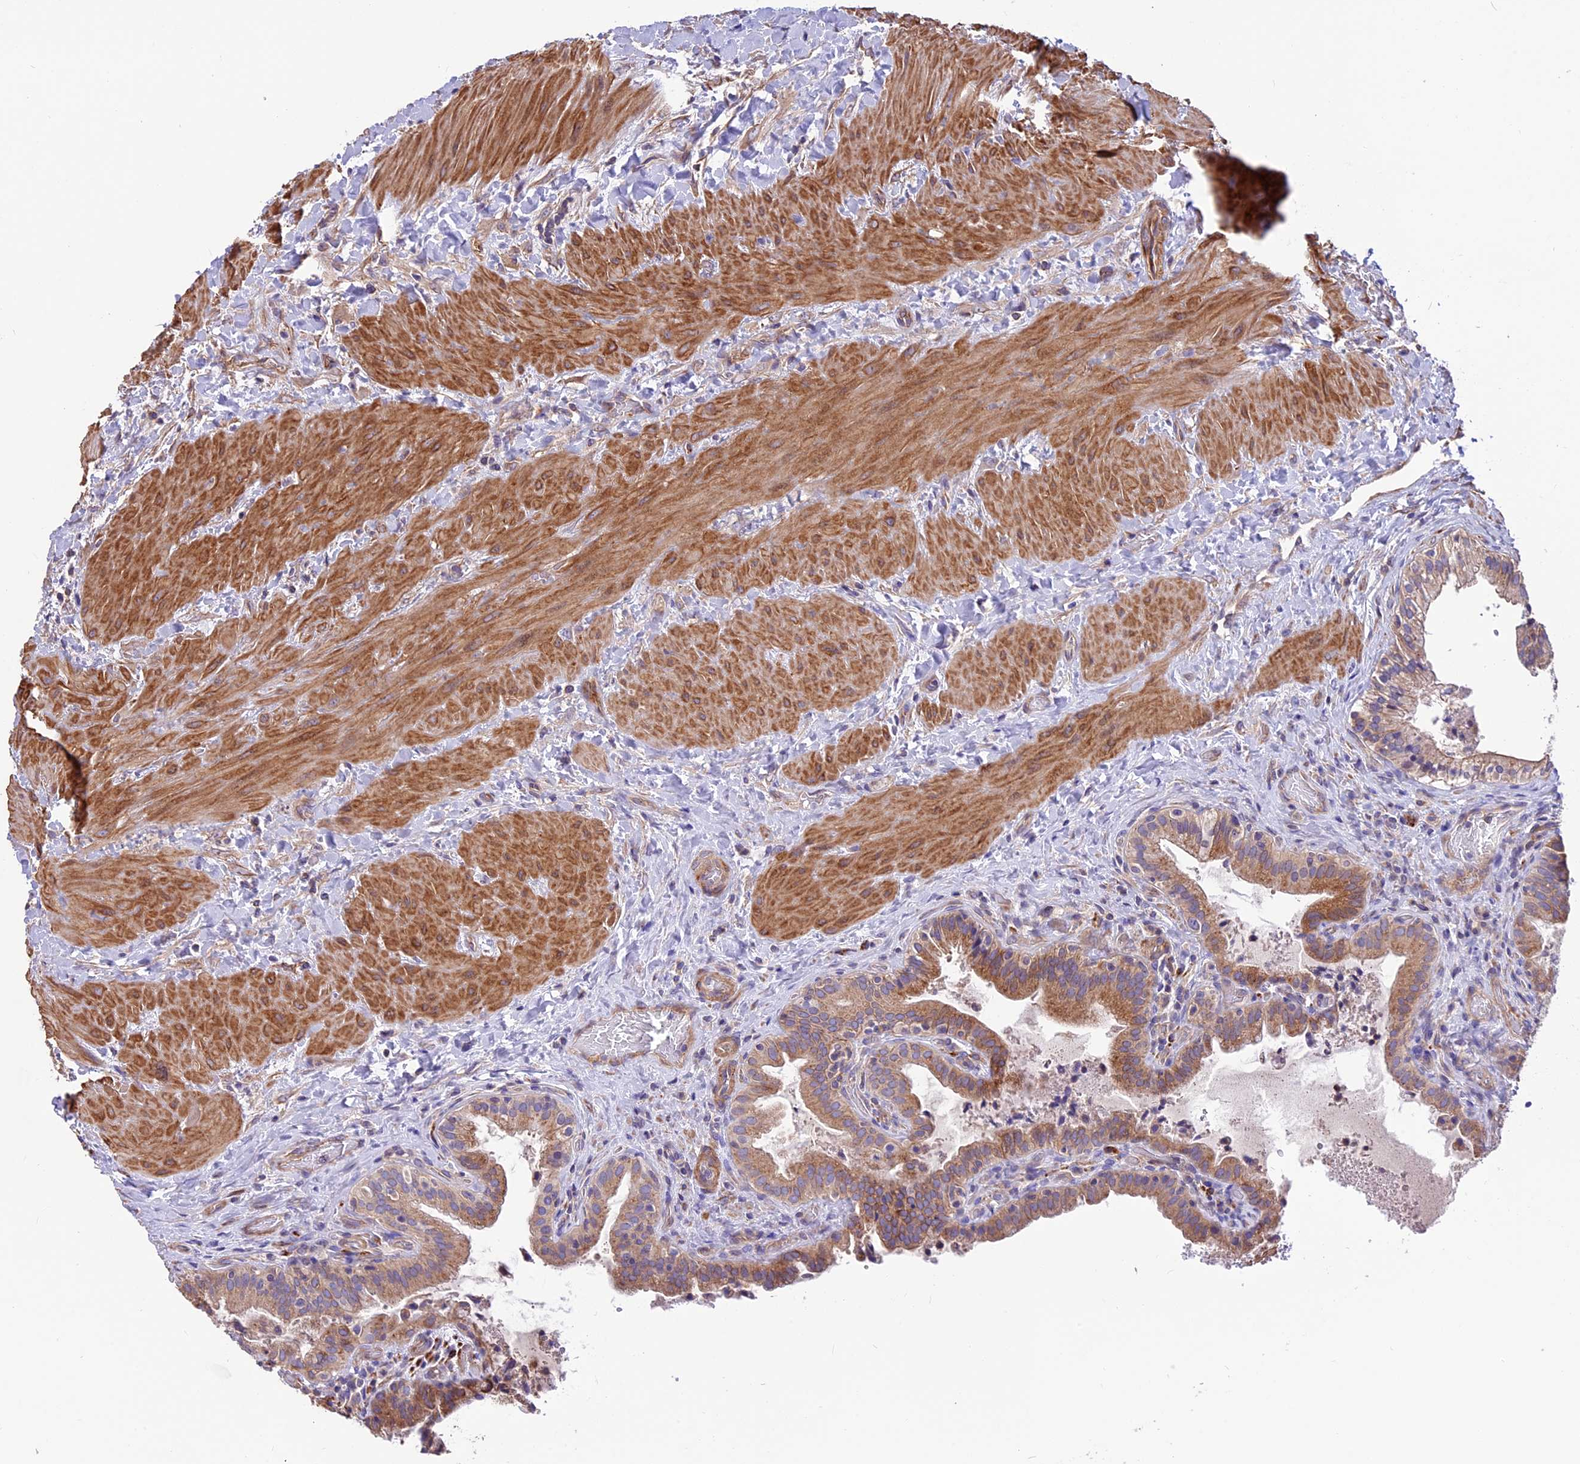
{"staining": {"intensity": "strong", "quantity": ">75%", "location": "cytoplasmic/membranous"}, "tissue": "gallbladder", "cell_type": "Glandular cells", "image_type": "normal", "snomed": [{"axis": "morphology", "description": "Normal tissue, NOS"}, {"axis": "topography", "description": "Gallbladder"}], "caption": "This histopathology image reveals unremarkable gallbladder stained with immunohistochemistry to label a protein in brown. The cytoplasmic/membranous of glandular cells show strong positivity for the protein. Nuclei are counter-stained blue.", "gene": "ANO3", "patient": {"sex": "male", "age": 24}}